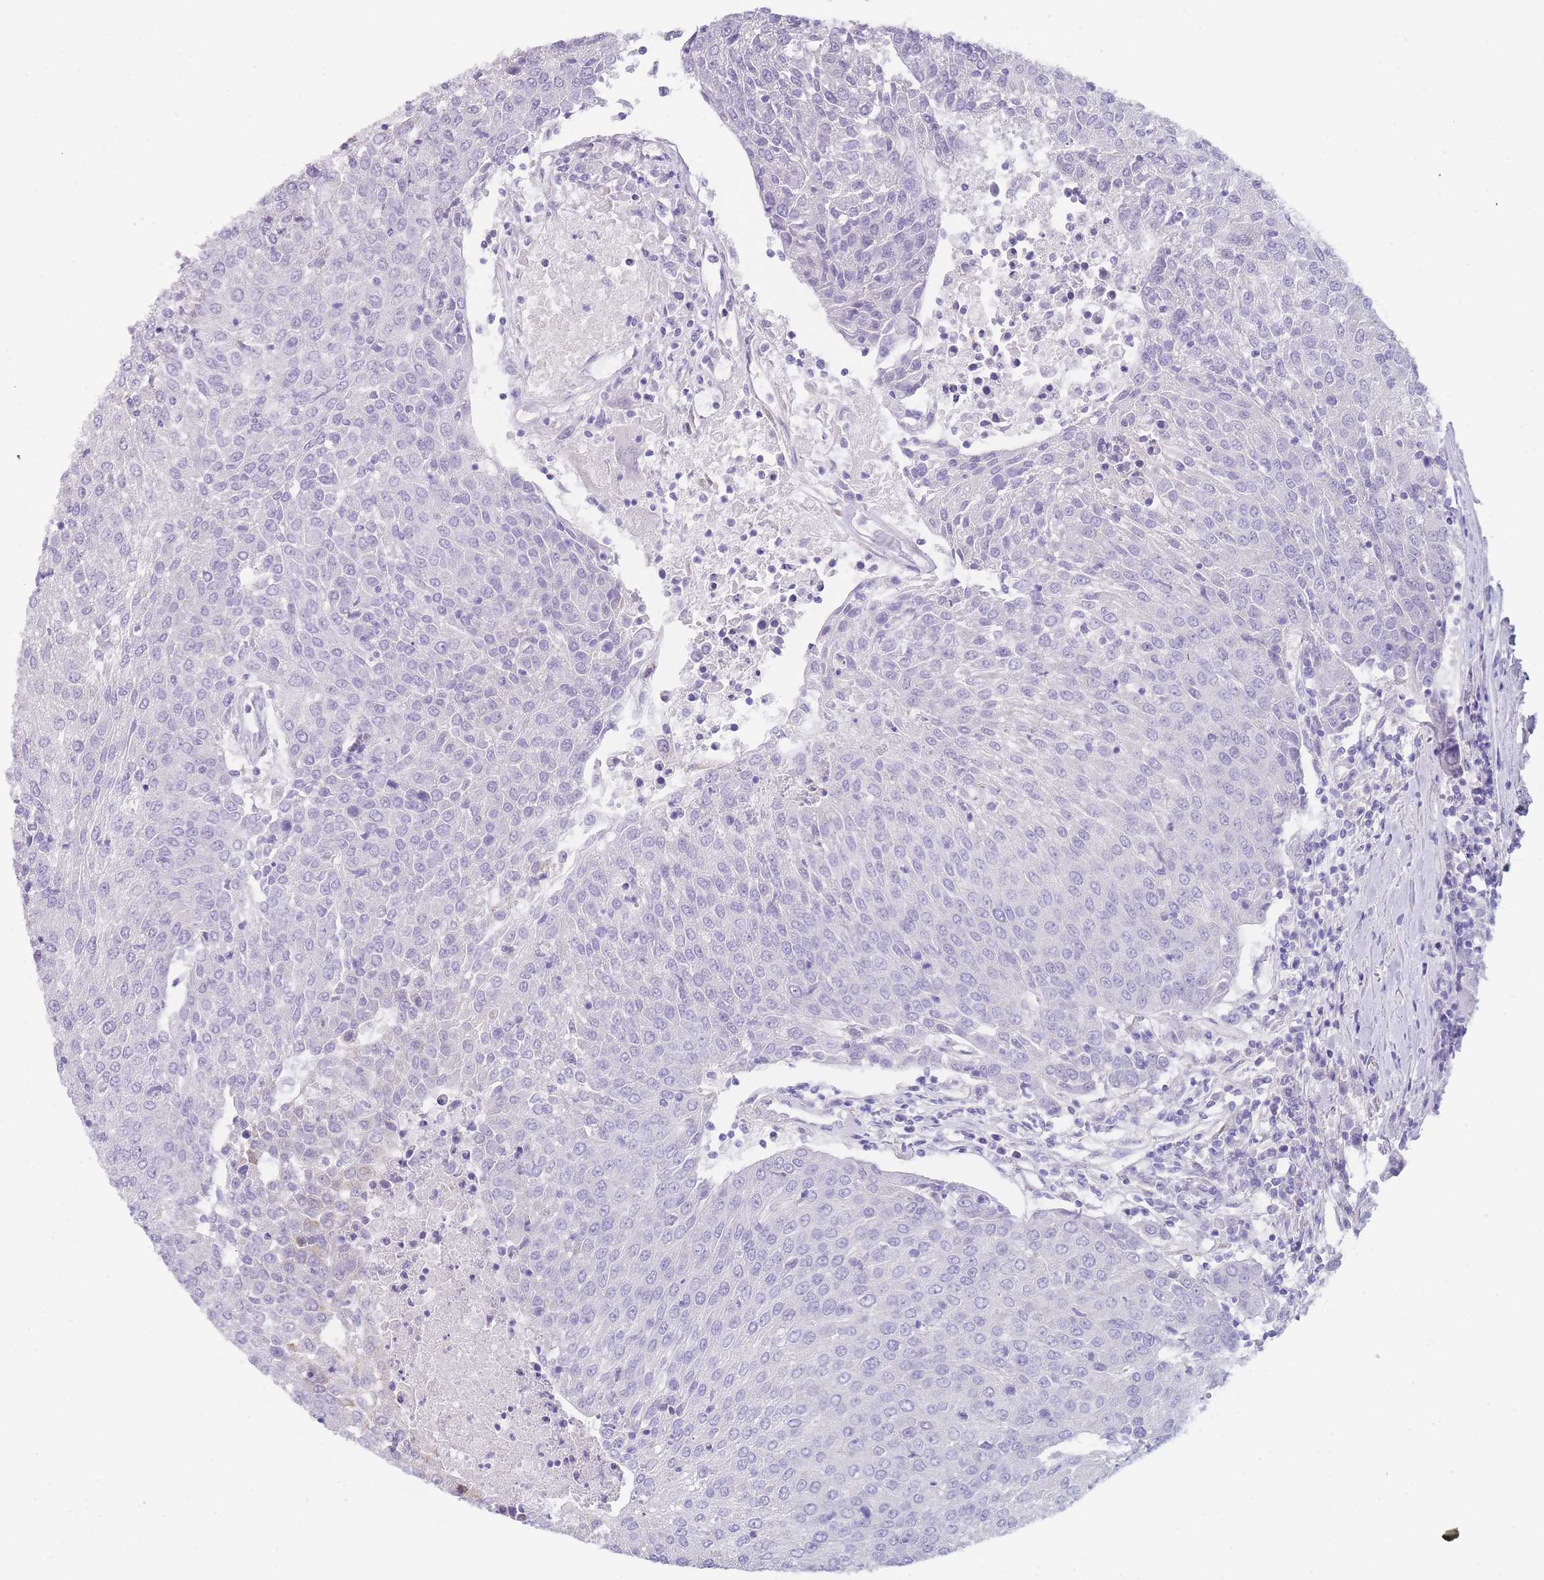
{"staining": {"intensity": "negative", "quantity": "none", "location": "none"}, "tissue": "urothelial cancer", "cell_type": "Tumor cells", "image_type": "cancer", "snomed": [{"axis": "morphology", "description": "Urothelial carcinoma, High grade"}, {"axis": "topography", "description": "Urinary bladder"}], "caption": "Tumor cells are negative for protein expression in human urothelial carcinoma (high-grade). (DAB immunohistochemistry (IHC), high magnification).", "gene": "ZNF627", "patient": {"sex": "female", "age": 85}}